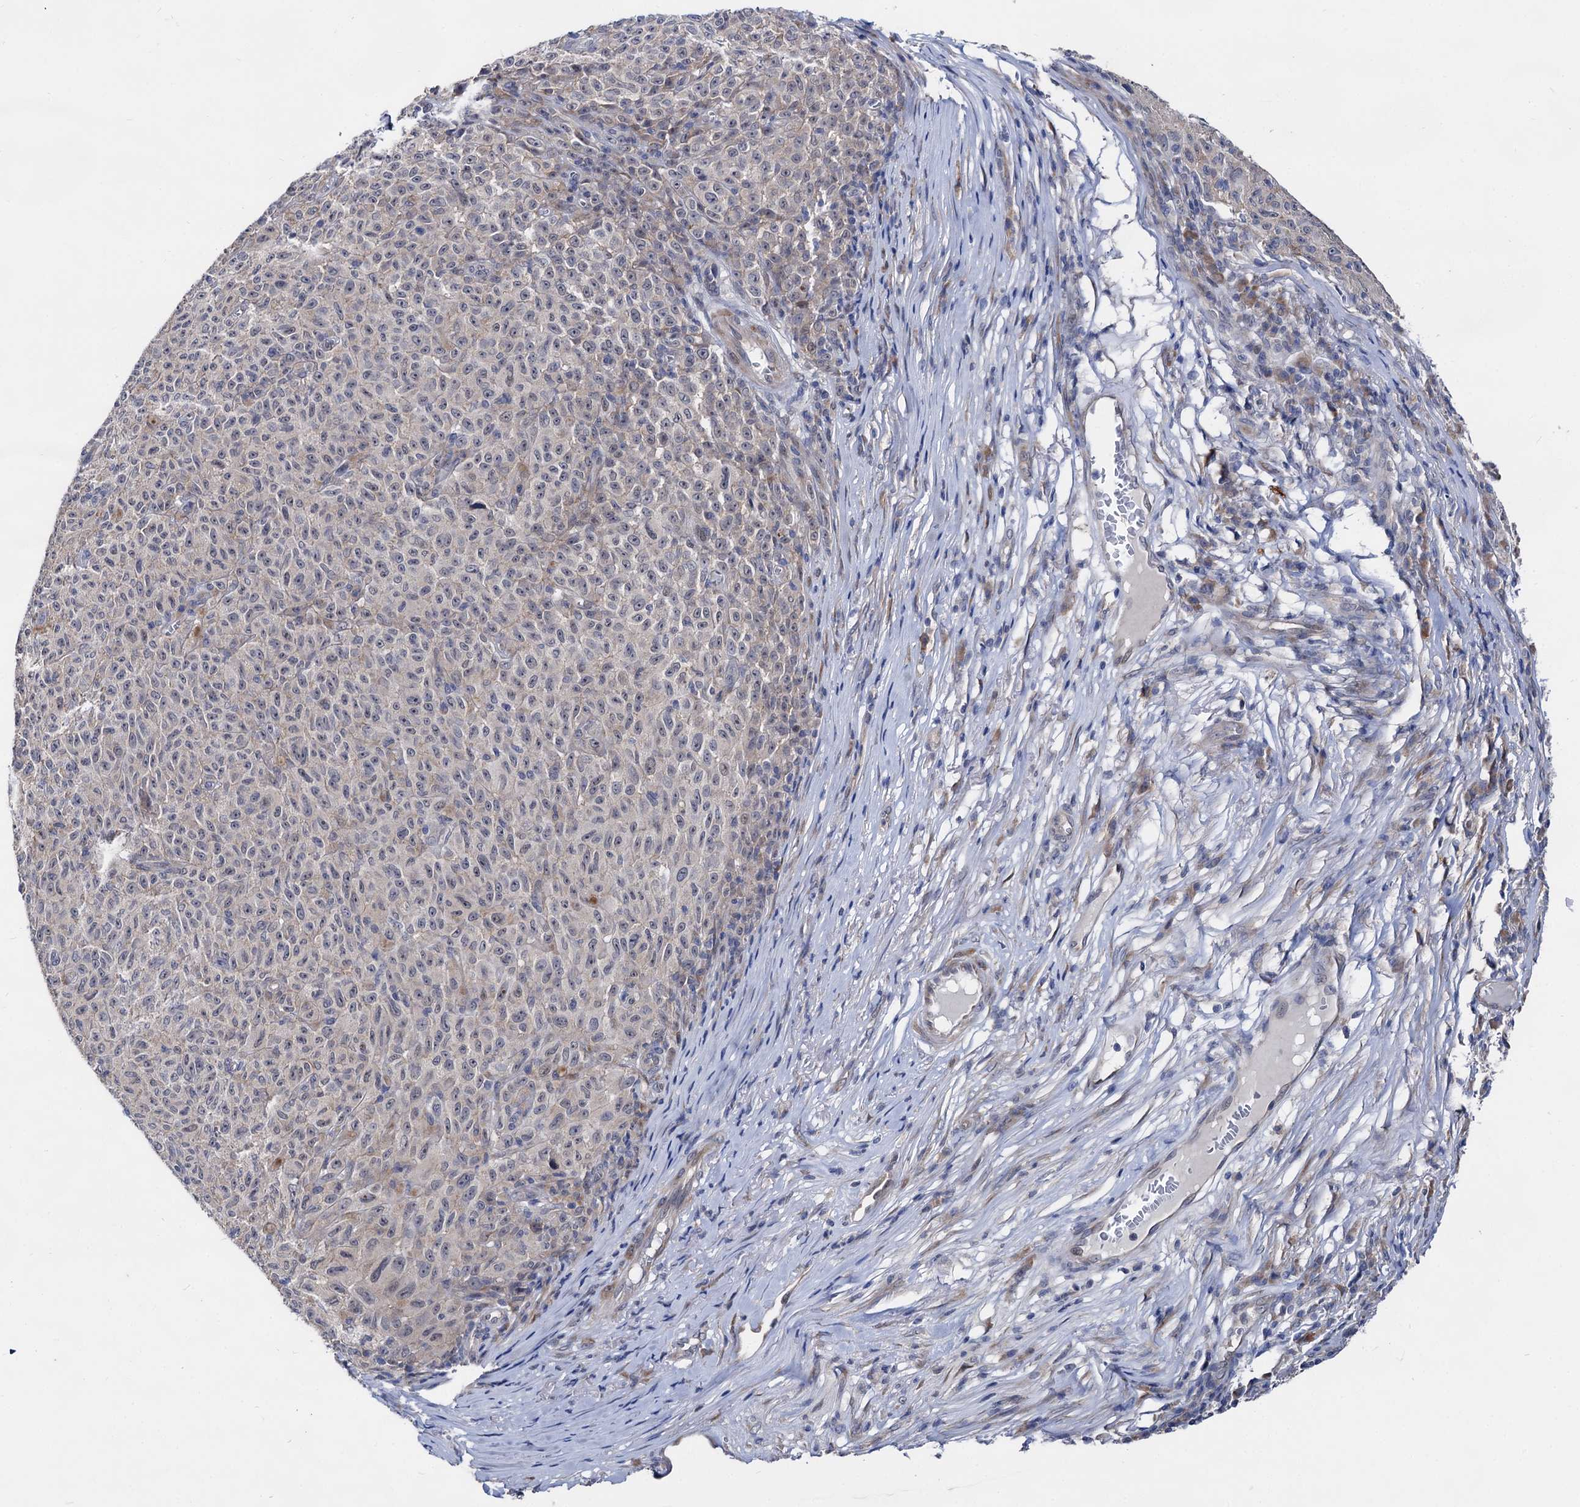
{"staining": {"intensity": "negative", "quantity": "none", "location": "none"}, "tissue": "melanoma", "cell_type": "Tumor cells", "image_type": "cancer", "snomed": [{"axis": "morphology", "description": "Malignant melanoma, NOS"}, {"axis": "topography", "description": "Skin"}], "caption": "Human malignant melanoma stained for a protein using immunohistochemistry reveals no positivity in tumor cells.", "gene": "CAPRIN2", "patient": {"sex": "female", "age": 82}}